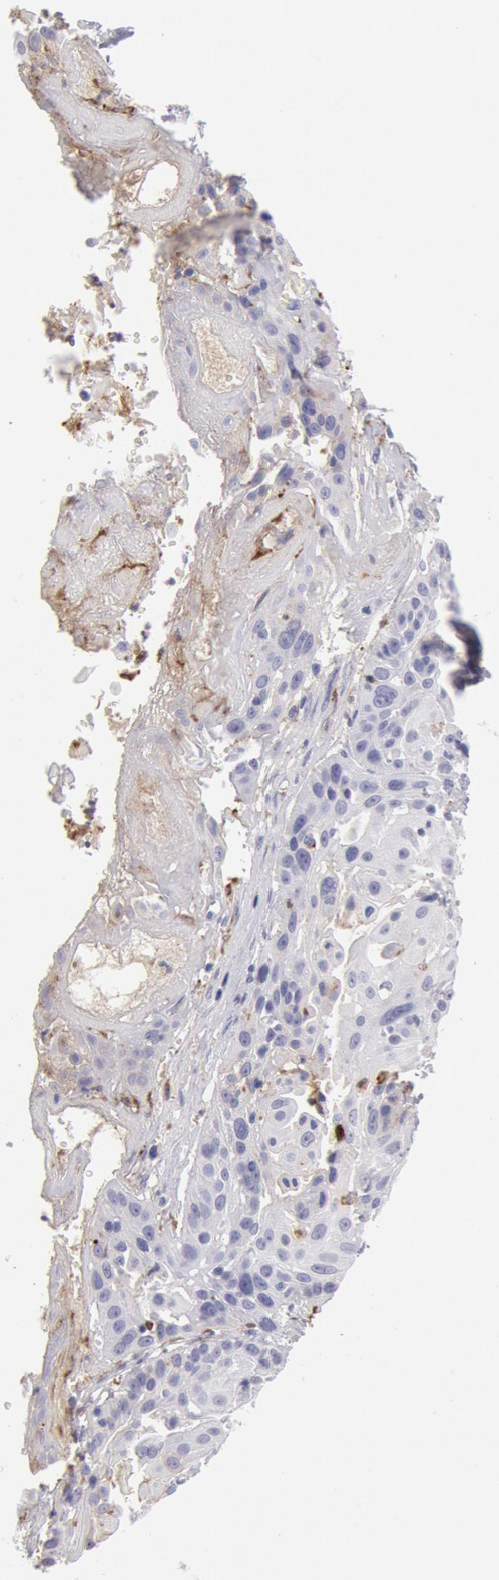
{"staining": {"intensity": "negative", "quantity": "none", "location": "none"}, "tissue": "cervical cancer", "cell_type": "Tumor cells", "image_type": "cancer", "snomed": [{"axis": "morphology", "description": "Squamous cell carcinoma, NOS"}, {"axis": "topography", "description": "Cervix"}], "caption": "Immunohistochemistry histopathology image of neoplastic tissue: human cervical cancer stained with DAB shows no significant protein expression in tumor cells.", "gene": "FCN1", "patient": {"sex": "female", "age": 57}}